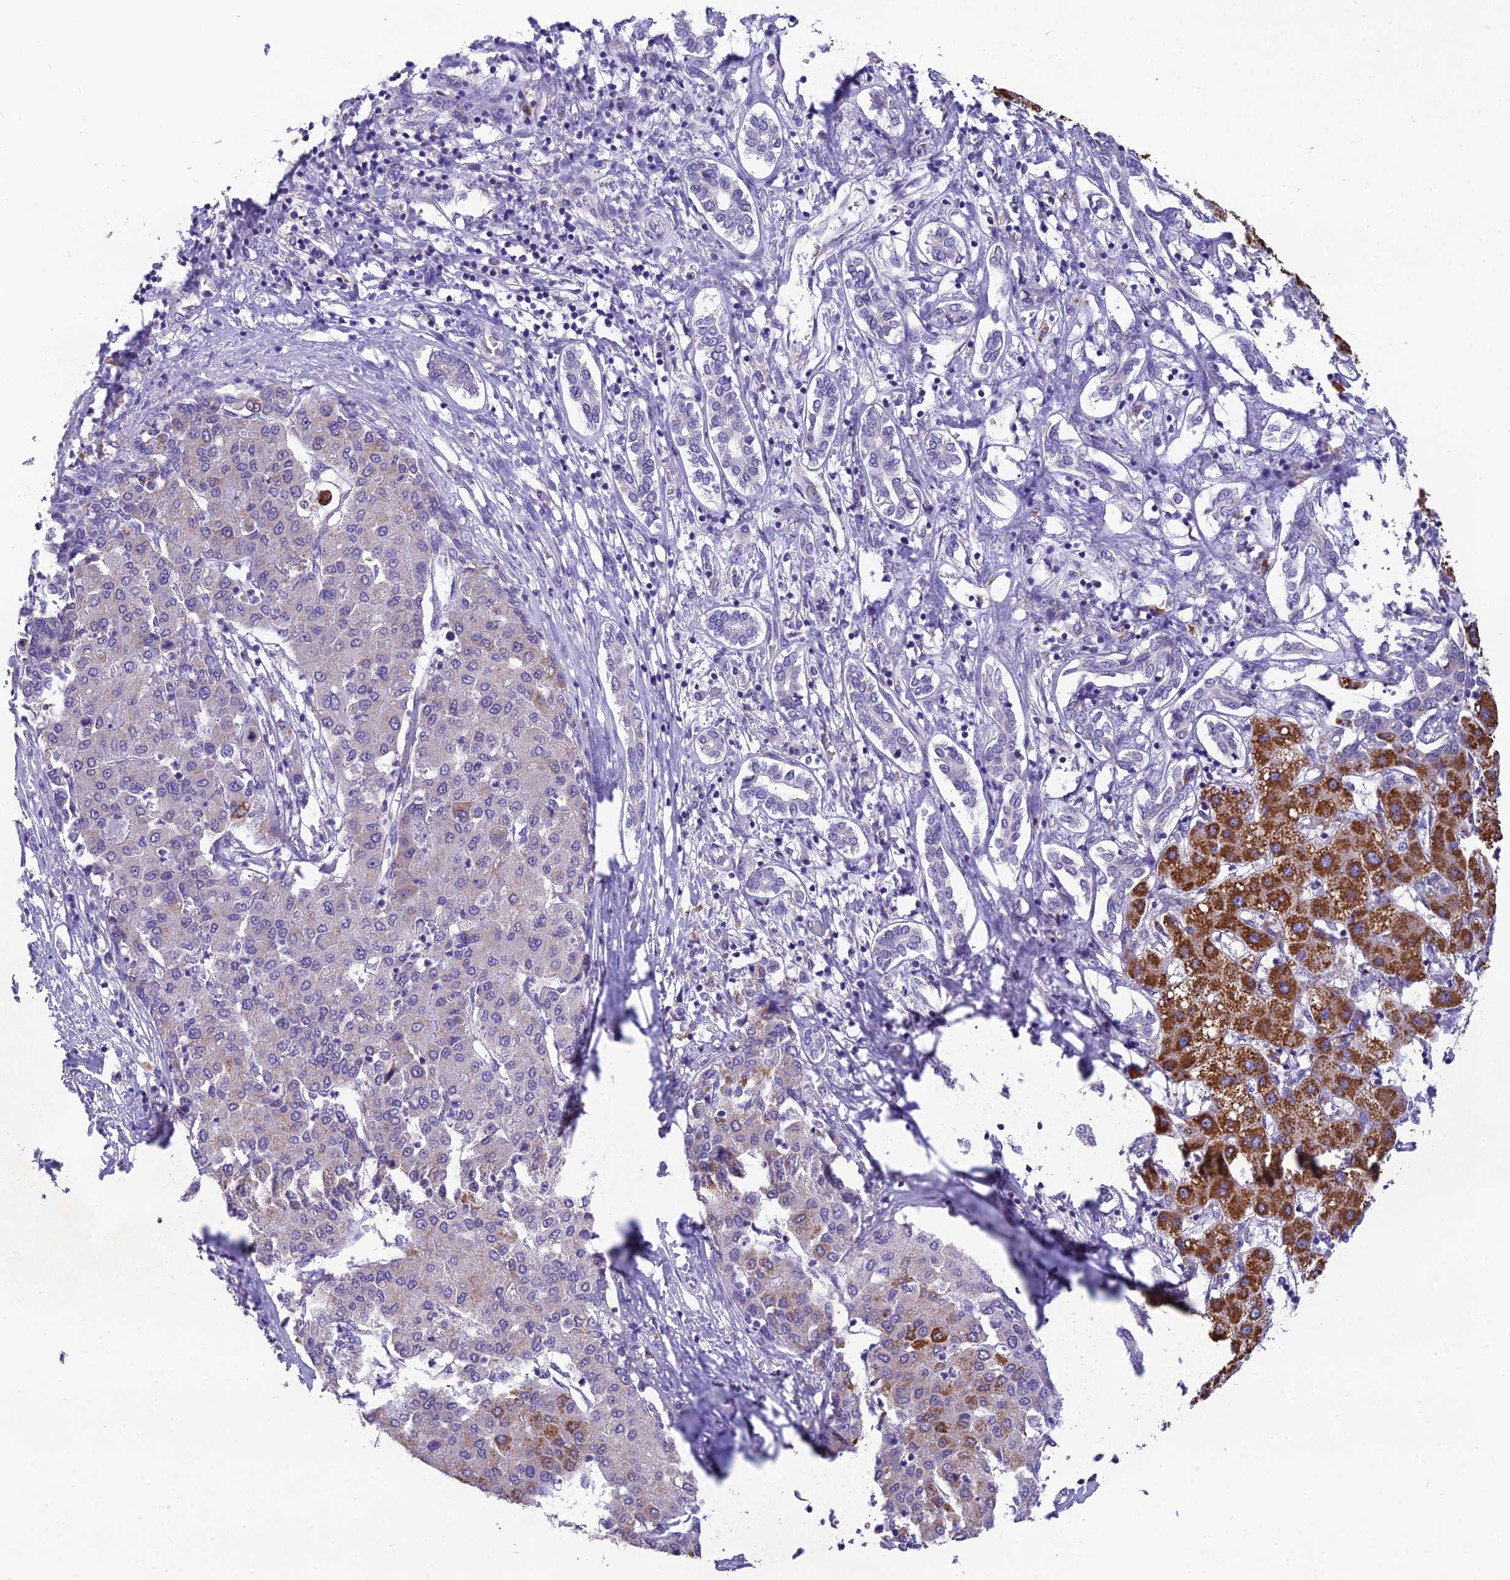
{"staining": {"intensity": "moderate", "quantity": "<25%", "location": "cytoplasmic/membranous"}, "tissue": "liver cancer", "cell_type": "Tumor cells", "image_type": "cancer", "snomed": [{"axis": "morphology", "description": "Carcinoma, Hepatocellular, NOS"}, {"axis": "topography", "description": "Liver"}], "caption": "Protein staining of liver cancer tissue exhibits moderate cytoplasmic/membranous expression in about <25% of tumor cells.", "gene": "MIIP", "patient": {"sex": "male", "age": 65}}